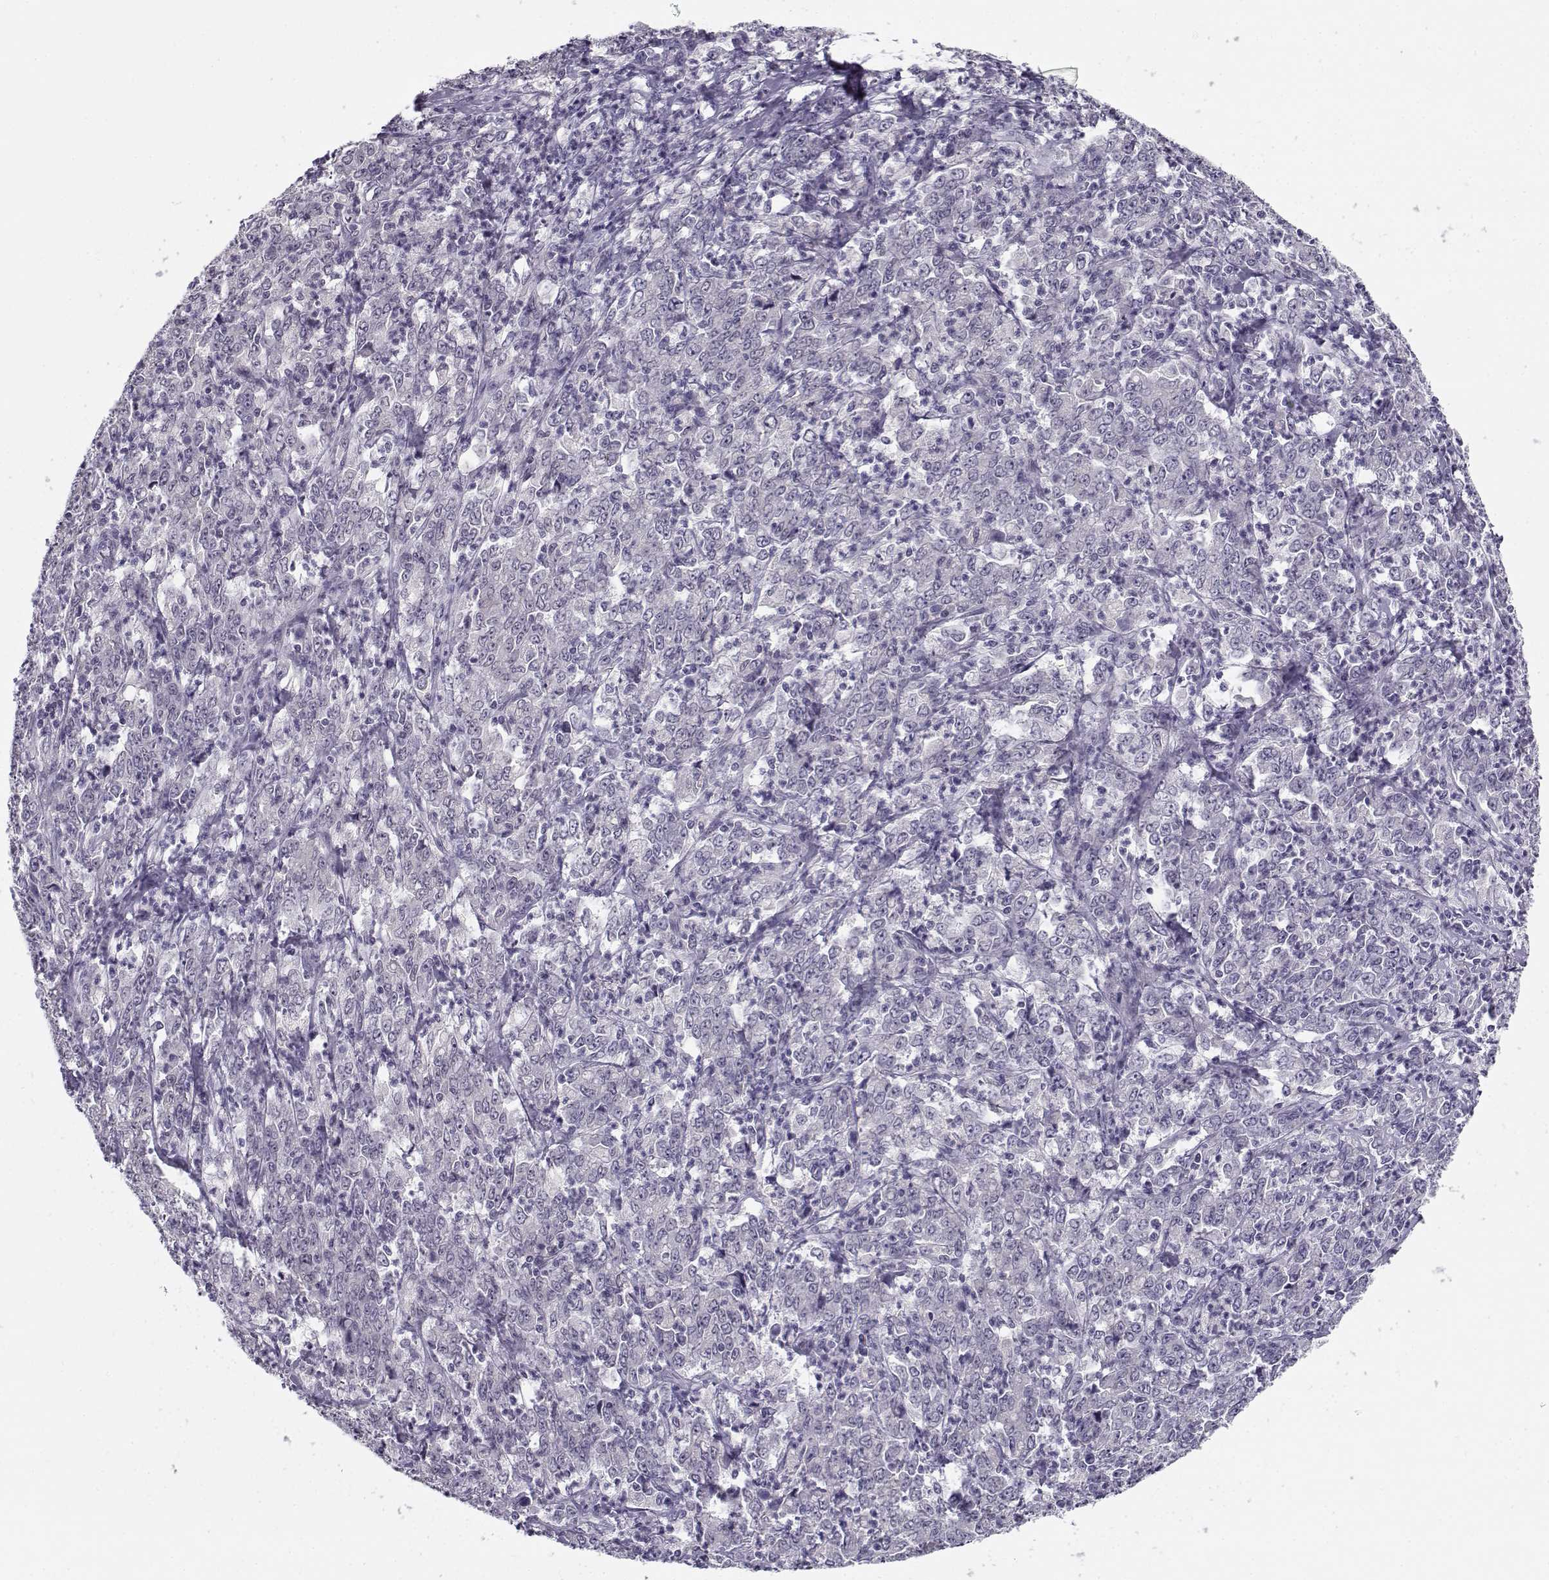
{"staining": {"intensity": "negative", "quantity": "none", "location": "none"}, "tissue": "stomach cancer", "cell_type": "Tumor cells", "image_type": "cancer", "snomed": [{"axis": "morphology", "description": "Adenocarcinoma, NOS"}, {"axis": "topography", "description": "Stomach, lower"}], "caption": "Tumor cells show no significant protein positivity in stomach adenocarcinoma.", "gene": "C16orf86", "patient": {"sex": "female", "age": 71}}